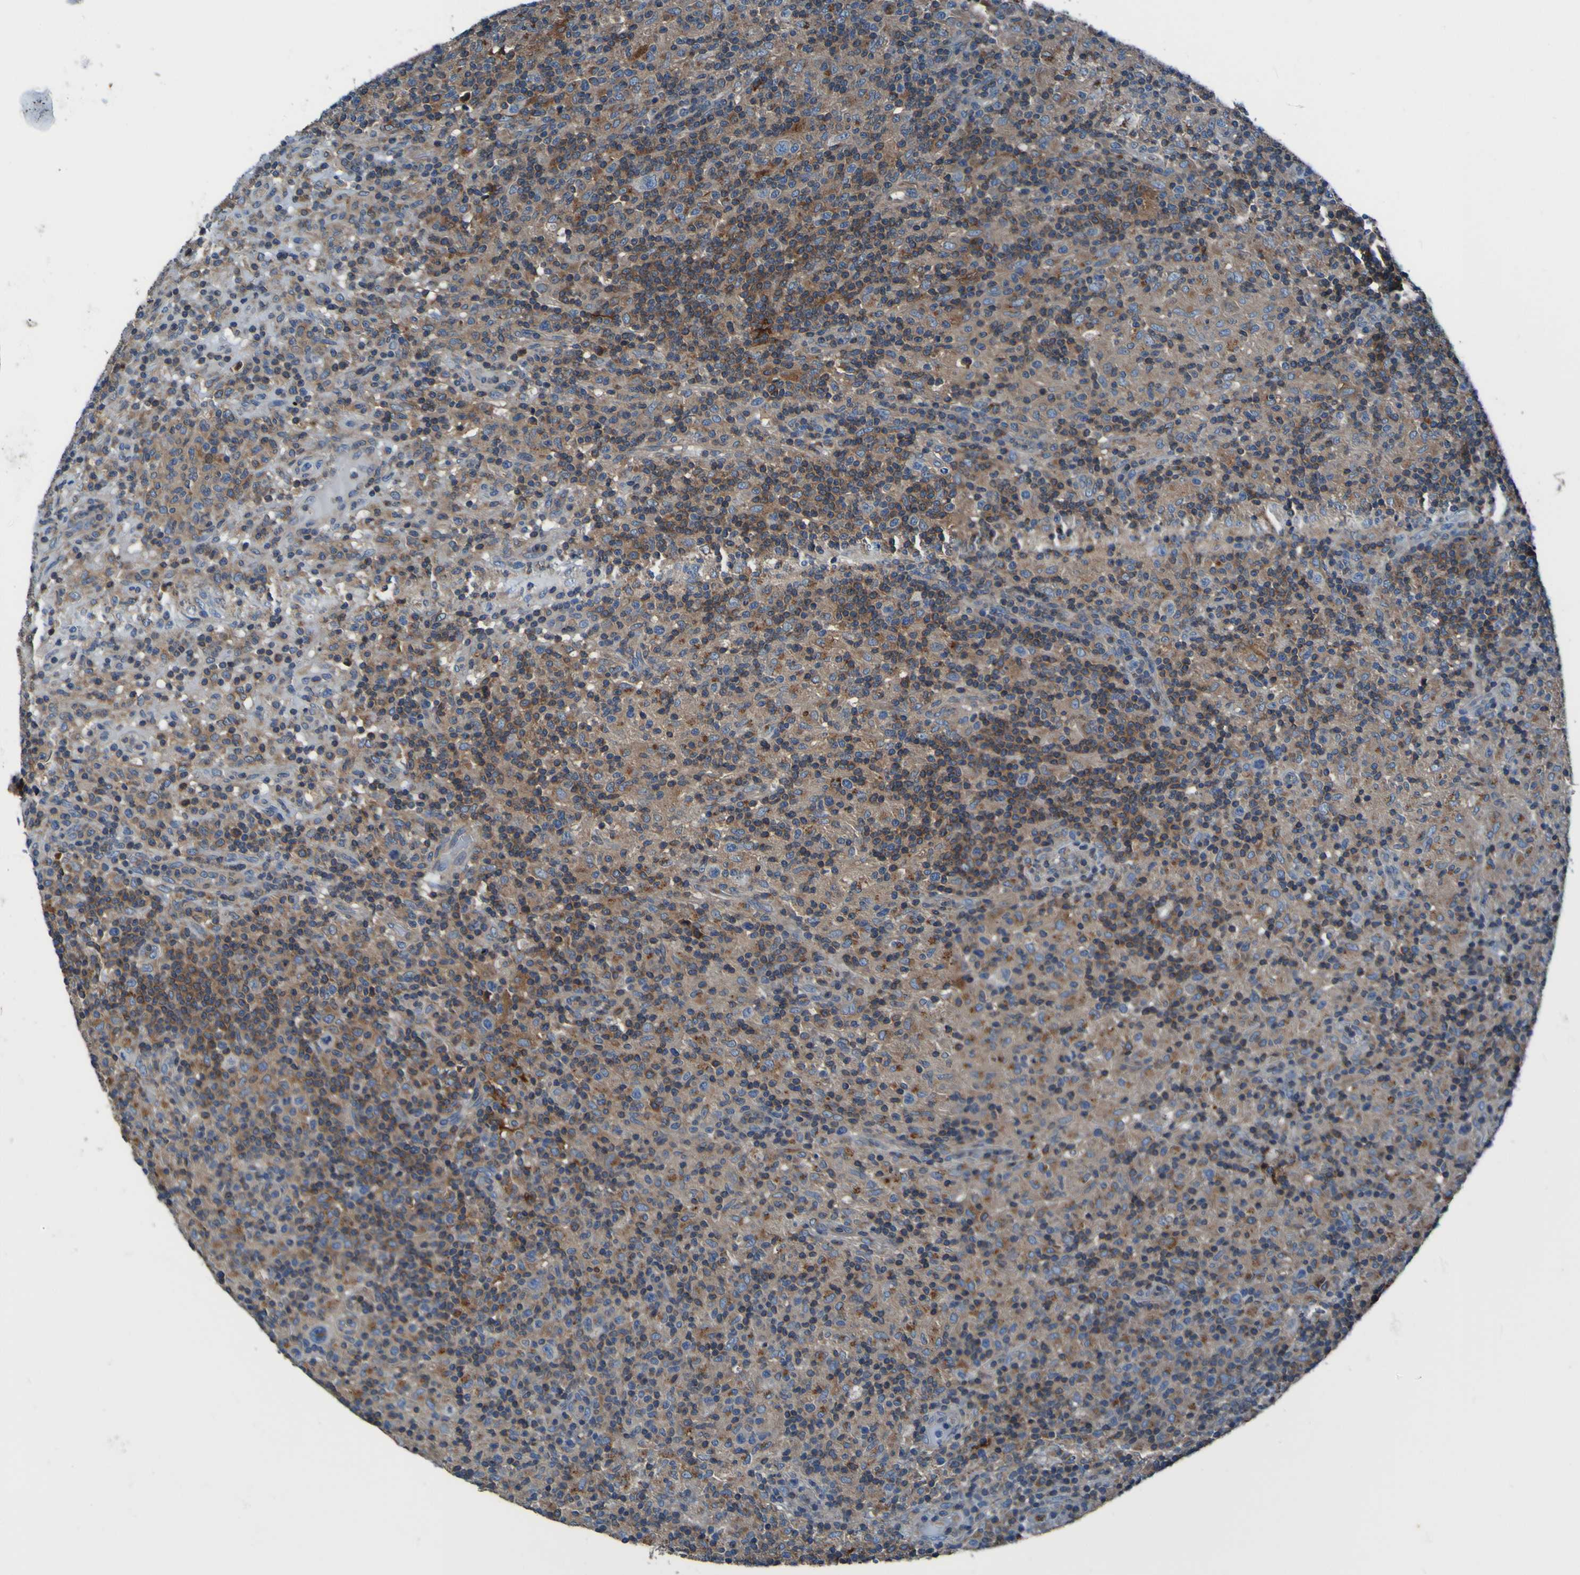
{"staining": {"intensity": "moderate", "quantity": ">75%", "location": "cytoplasmic/membranous"}, "tissue": "lymphoma", "cell_type": "Tumor cells", "image_type": "cancer", "snomed": [{"axis": "morphology", "description": "Hodgkin's disease, NOS"}, {"axis": "topography", "description": "Lymph node"}], "caption": "High-power microscopy captured an immunohistochemistry (IHC) photomicrograph of Hodgkin's disease, revealing moderate cytoplasmic/membranous expression in about >75% of tumor cells.", "gene": "RAB5B", "patient": {"sex": "male", "age": 70}}